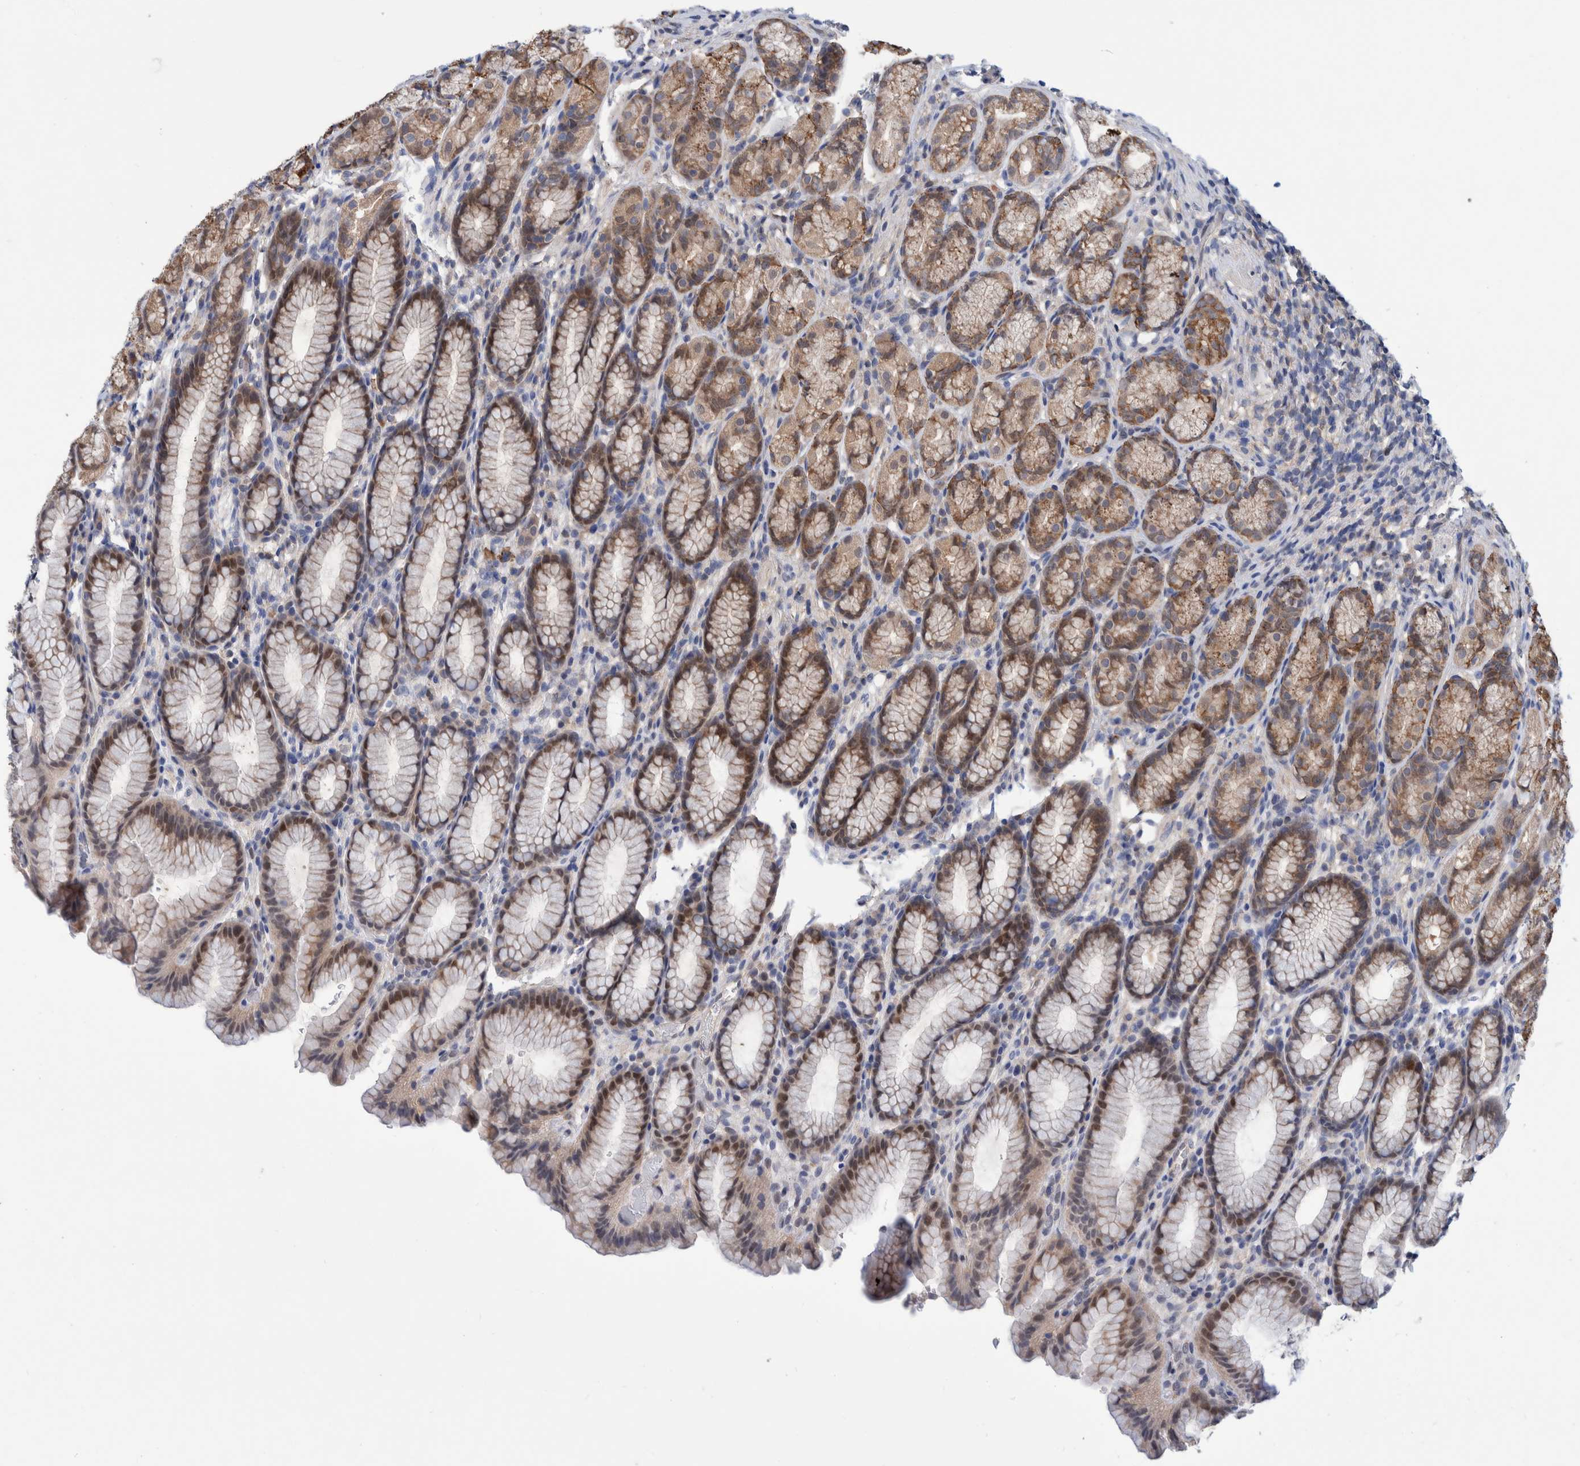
{"staining": {"intensity": "moderate", "quantity": ">75%", "location": "cytoplasmic/membranous"}, "tissue": "stomach", "cell_type": "Glandular cells", "image_type": "normal", "snomed": [{"axis": "morphology", "description": "Normal tissue, NOS"}, {"axis": "topography", "description": "Stomach"}], "caption": "Immunohistochemical staining of unremarkable stomach demonstrates medium levels of moderate cytoplasmic/membranous staining in approximately >75% of glandular cells. The protein of interest is stained brown, and the nuclei are stained in blue (DAB IHC with brightfield microscopy, high magnification).", "gene": "PFAS", "patient": {"sex": "male", "age": 42}}